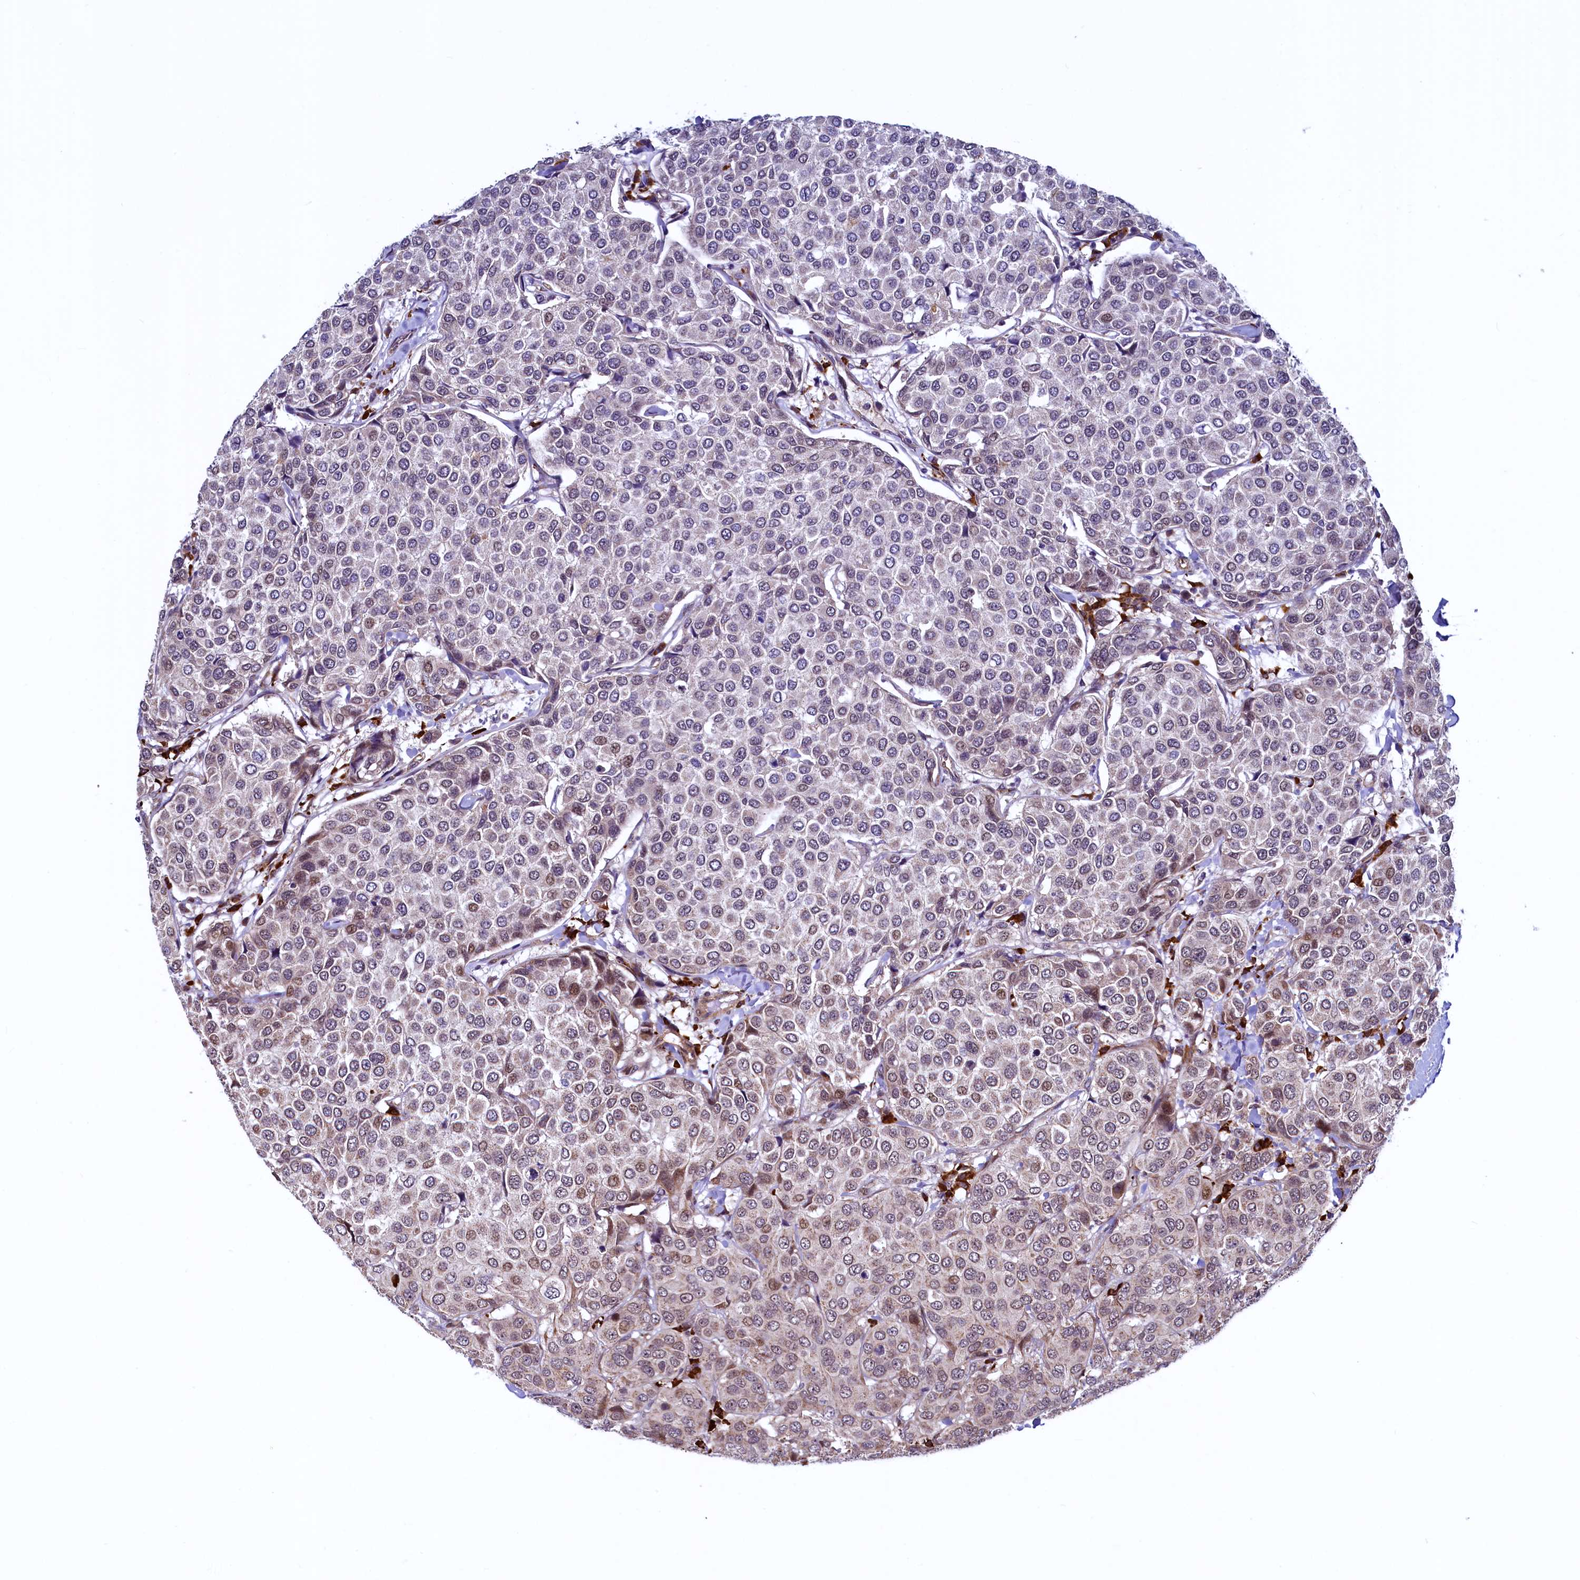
{"staining": {"intensity": "weak", "quantity": "<25%", "location": "cytoplasmic/membranous,nuclear"}, "tissue": "breast cancer", "cell_type": "Tumor cells", "image_type": "cancer", "snomed": [{"axis": "morphology", "description": "Duct carcinoma"}, {"axis": "topography", "description": "Breast"}], "caption": "Immunohistochemistry photomicrograph of neoplastic tissue: human breast invasive ductal carcinoma stained with DAB shows no significant protein positivity in tumor cells.", "gene": "RBFA", "patient": {"sex": "female", "age": 55}}